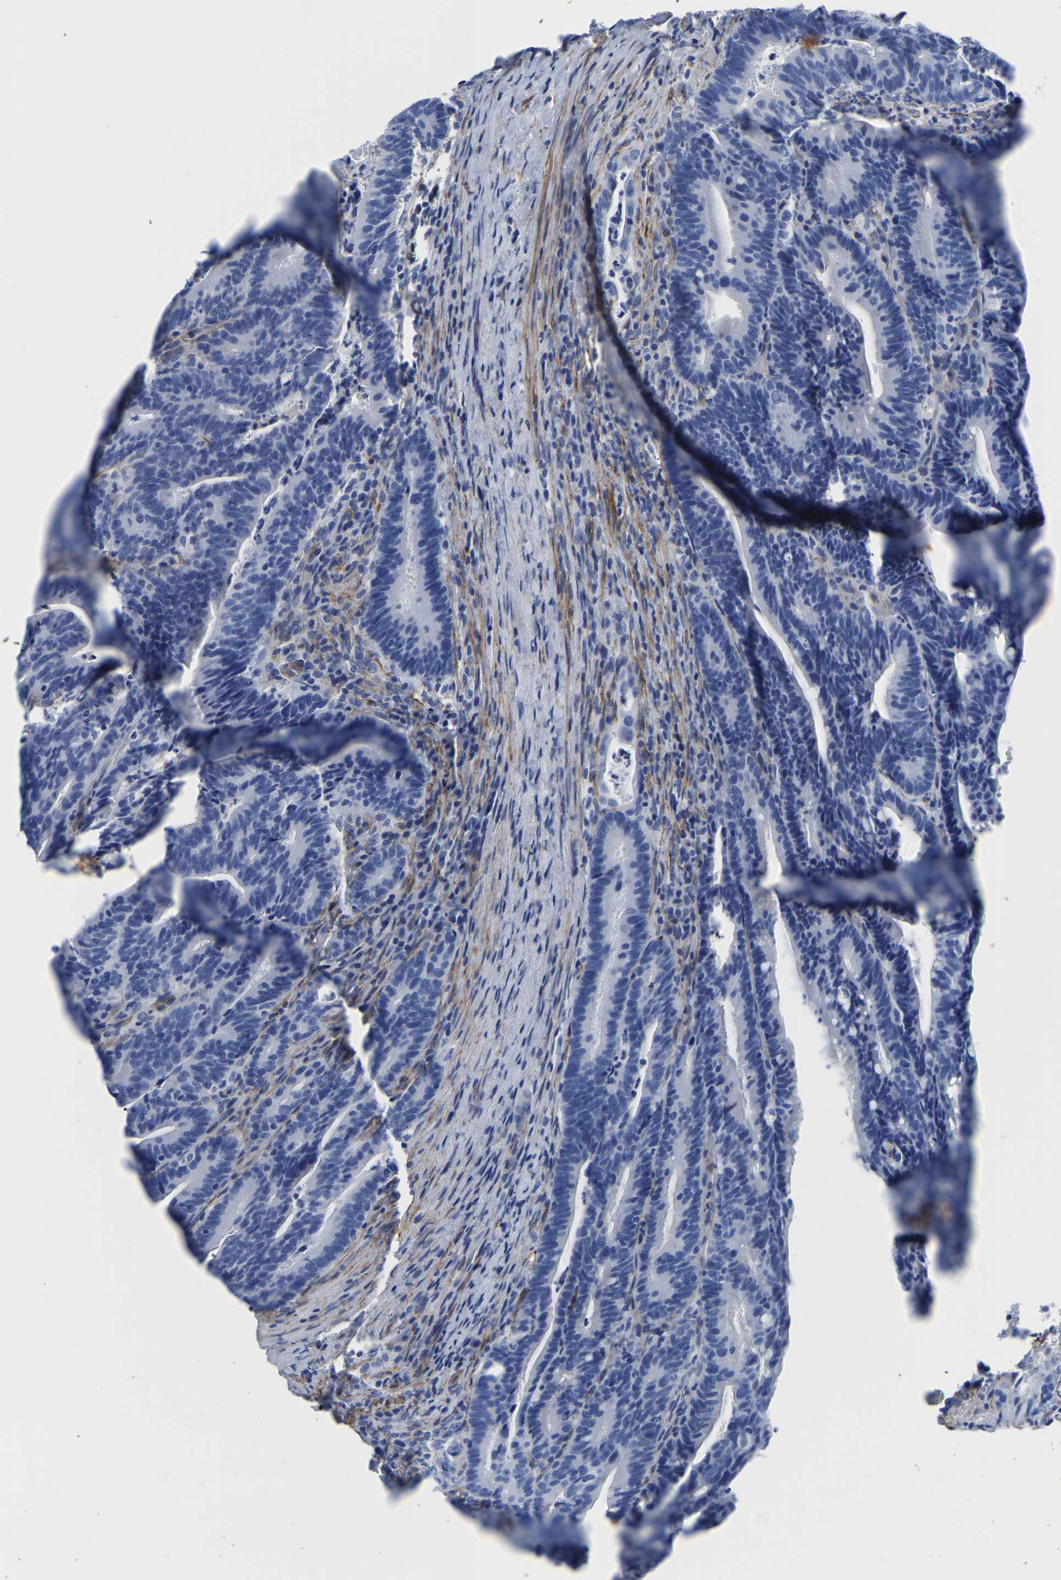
{"staining": {"intensity": "negative", "quantity": "none", "location": "none"}, "tissue": "colorectal cancer", "cell_type": "Tumor cells", "image_type": "cancer", "snomed": [{"axis": "morphology", "description": "Adenocarcinoma, NOS"}, {"axis": "topography", "description": "Colon"}], "caption": "A high-resolution image shows immunohistochemistry (IHC) staining of colorectal adenocarcinoma, which shows no significant positivity in tumor cells.", "gene": "SLC45A3", "patient": {"sex": "female", "age": 66}}